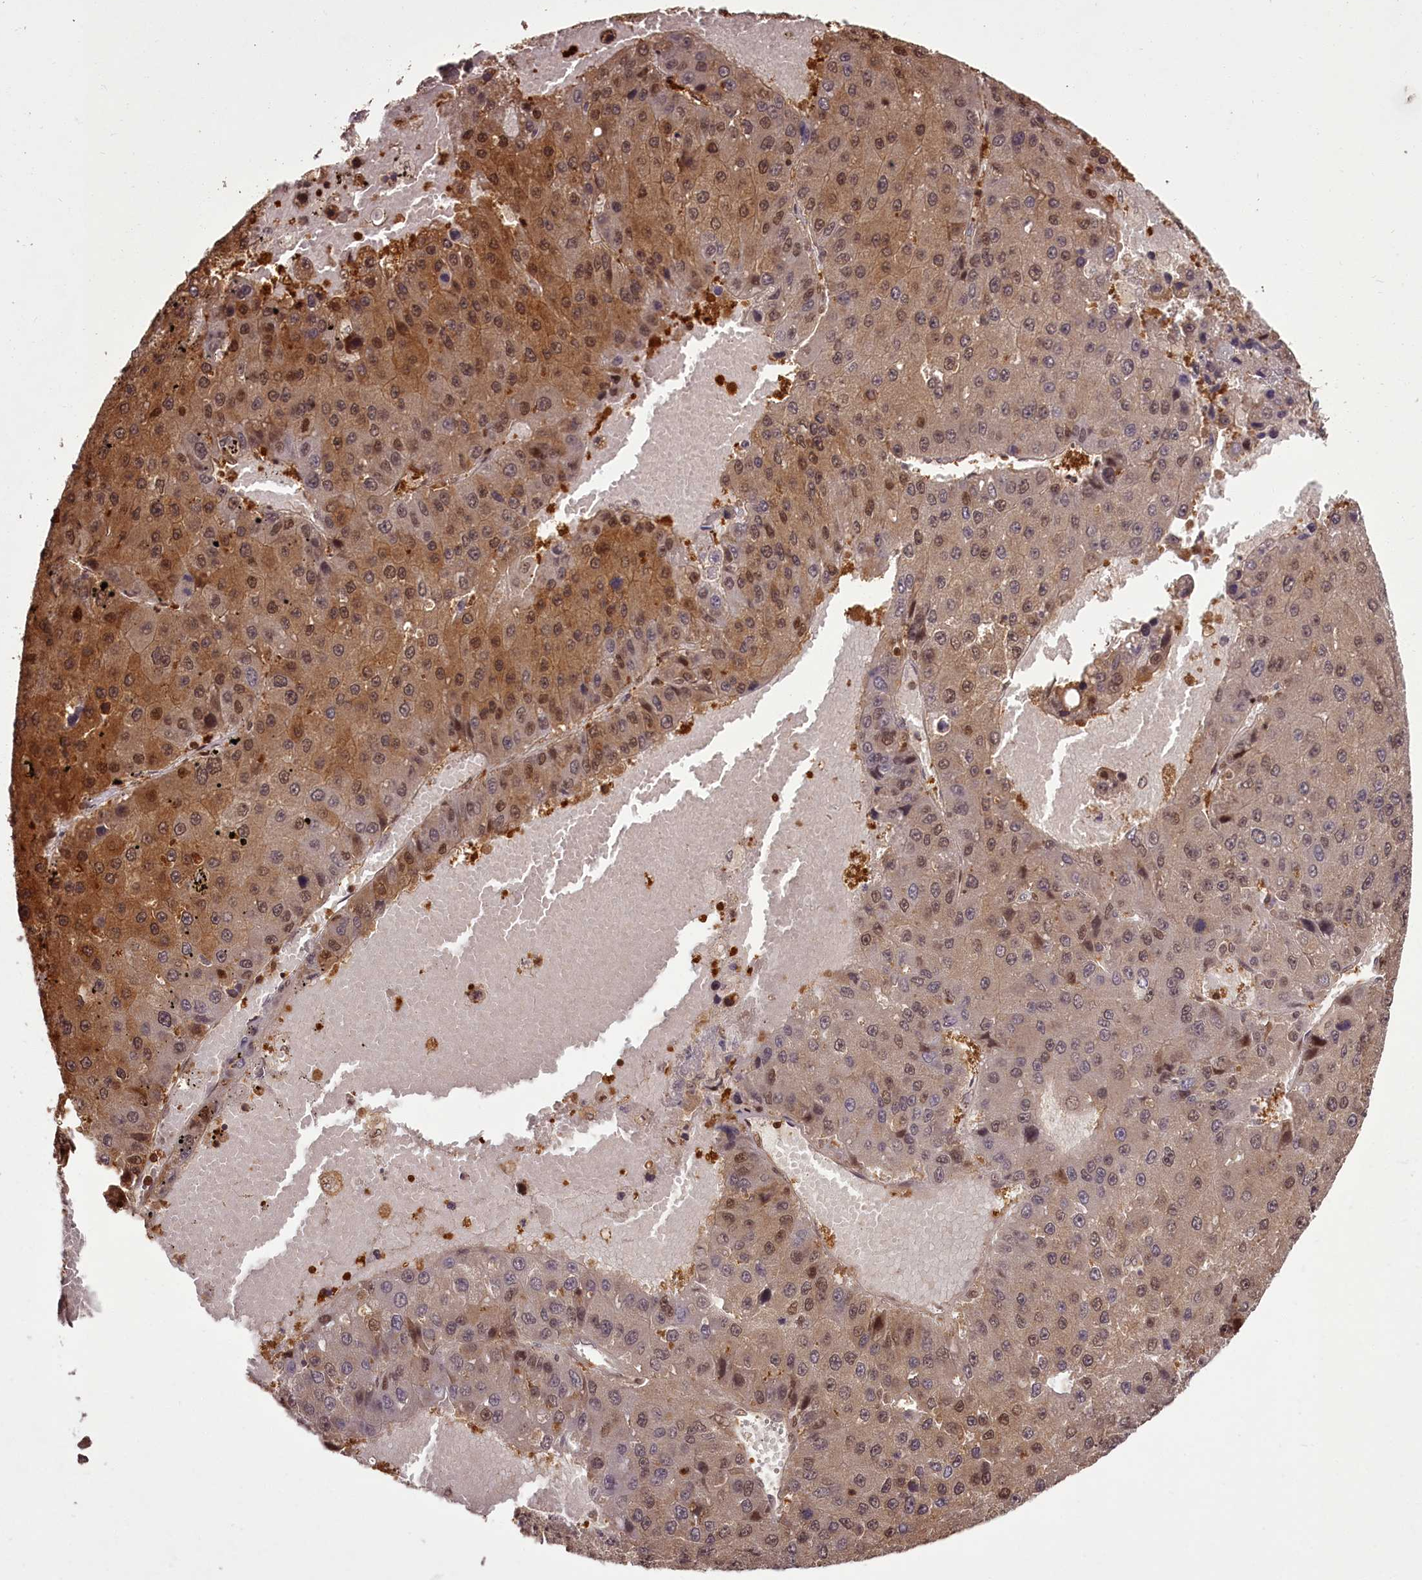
{"staining": {"intensity": "moderate", "quantity": ">75%", "location": "cytoplasmic/membranous,nuclear"}, "tissue": "liver cancer", "cell_type": "Tumor cells", "image_type": "cancer", "snomed": [{"axis": "morphology", "description": "Carcinoma, Hepatocellular, NOS"}, {"axis": "topography", "description": "Liver"}], "caption": "Liver cancer (hepatocellular carcinoma) stained with a protein marker displays moderate staining in tumor cells.", "gene": "NPRL2", "patient": {"sex": "female", "age": 73}}